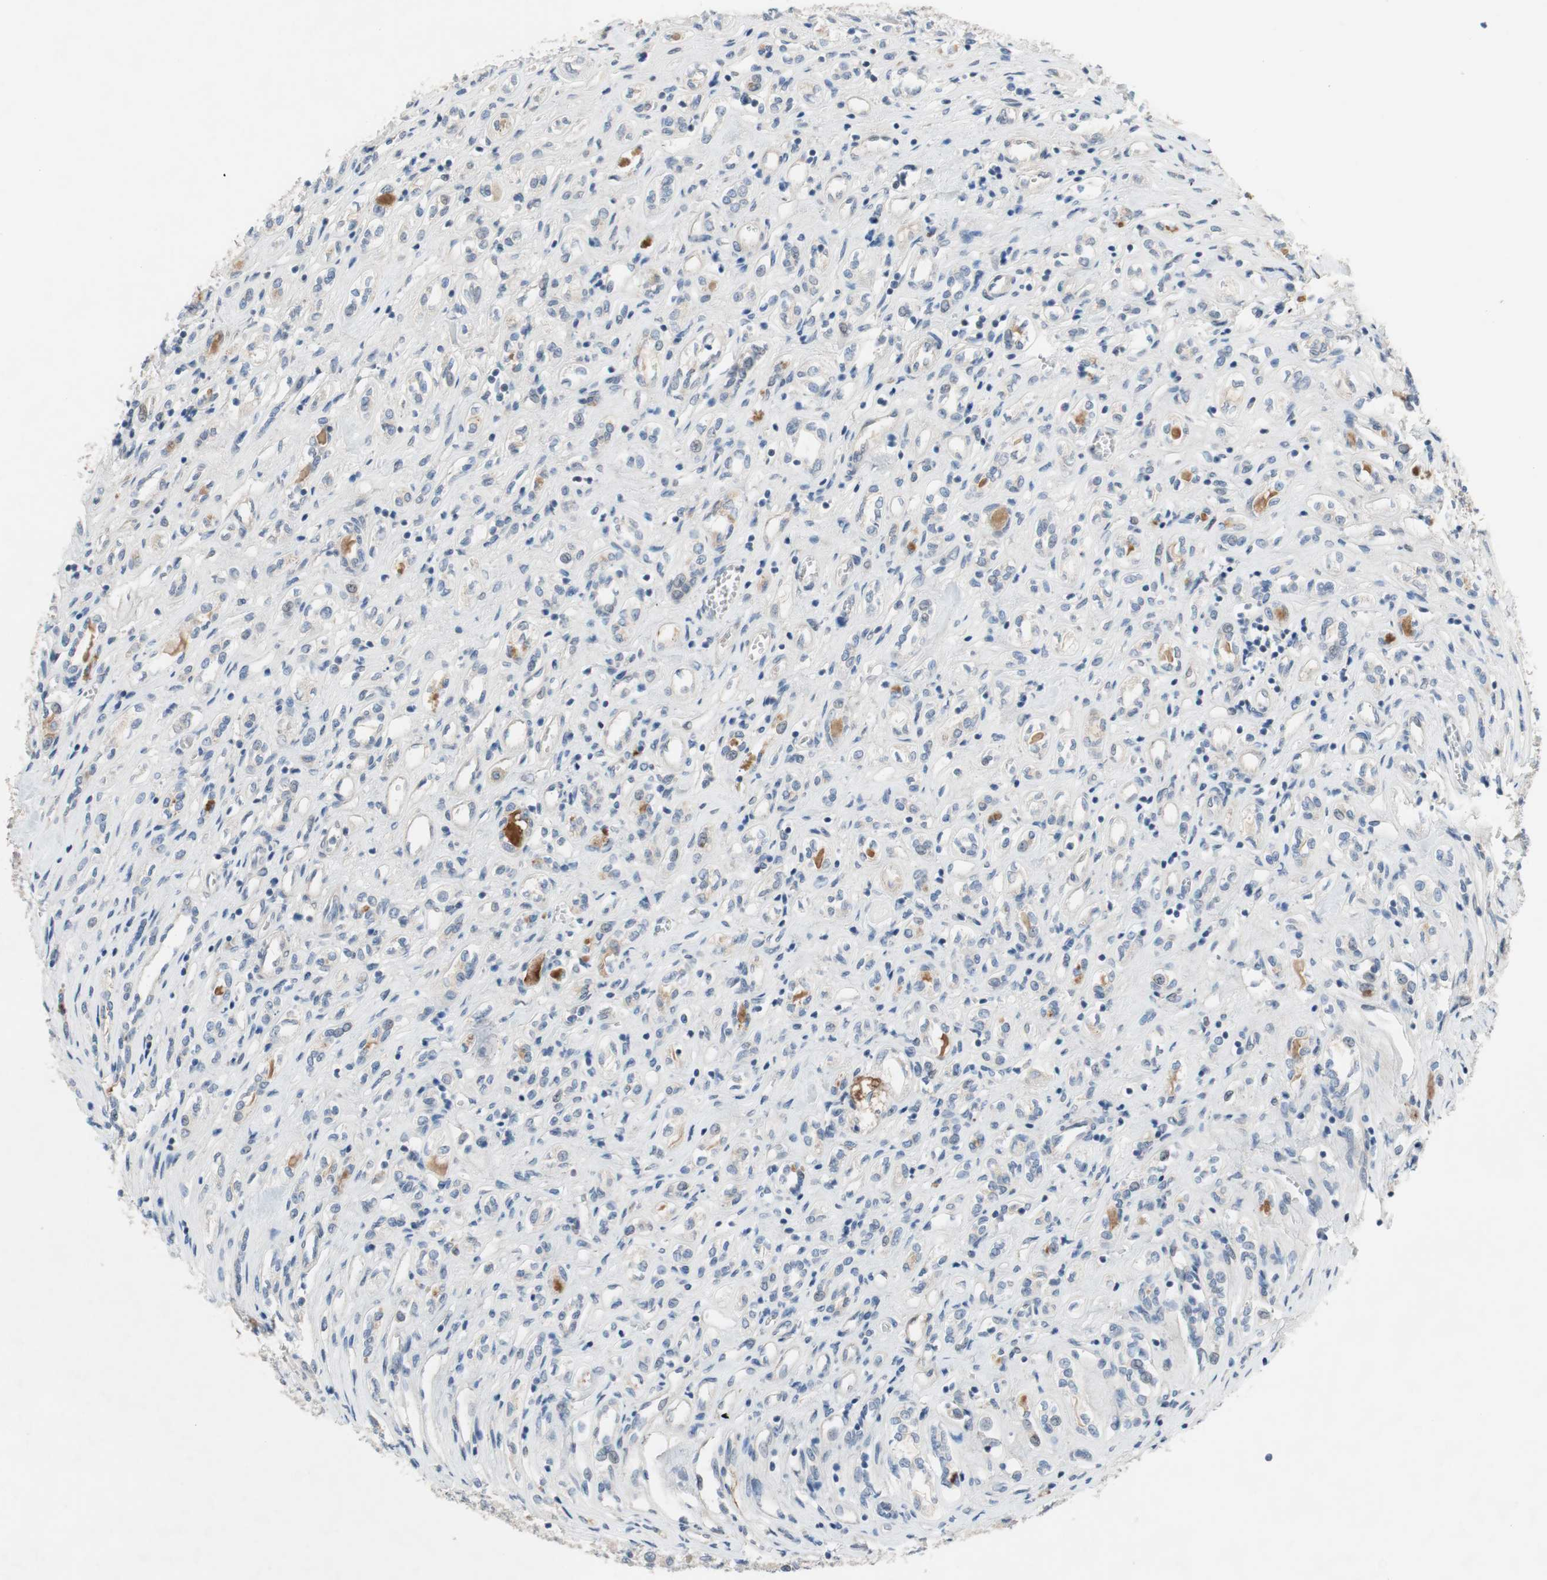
{"staining": {"intensity": "negative", "quantity": "none", "location": "none"}, "tissue": "renal cancer", "cell_type": "Tumor cells", "image_type": "cancer", "snomed": [{"axis": "morphology", "description": "Adenocarcinoma, NOS"}, {"axis": "topography", "description": "Kidney"}], "caption": "Tumor cells show no significant staining in renal cancer (adenocarcinoma). The staining was performed using DAB to visualize the protein expression in brown, while the nuclei were stained in blue with hematoxylin (Magnification: 20x).", "gene": "TACR3", "patient": {"sex": "female", "age": 70}}